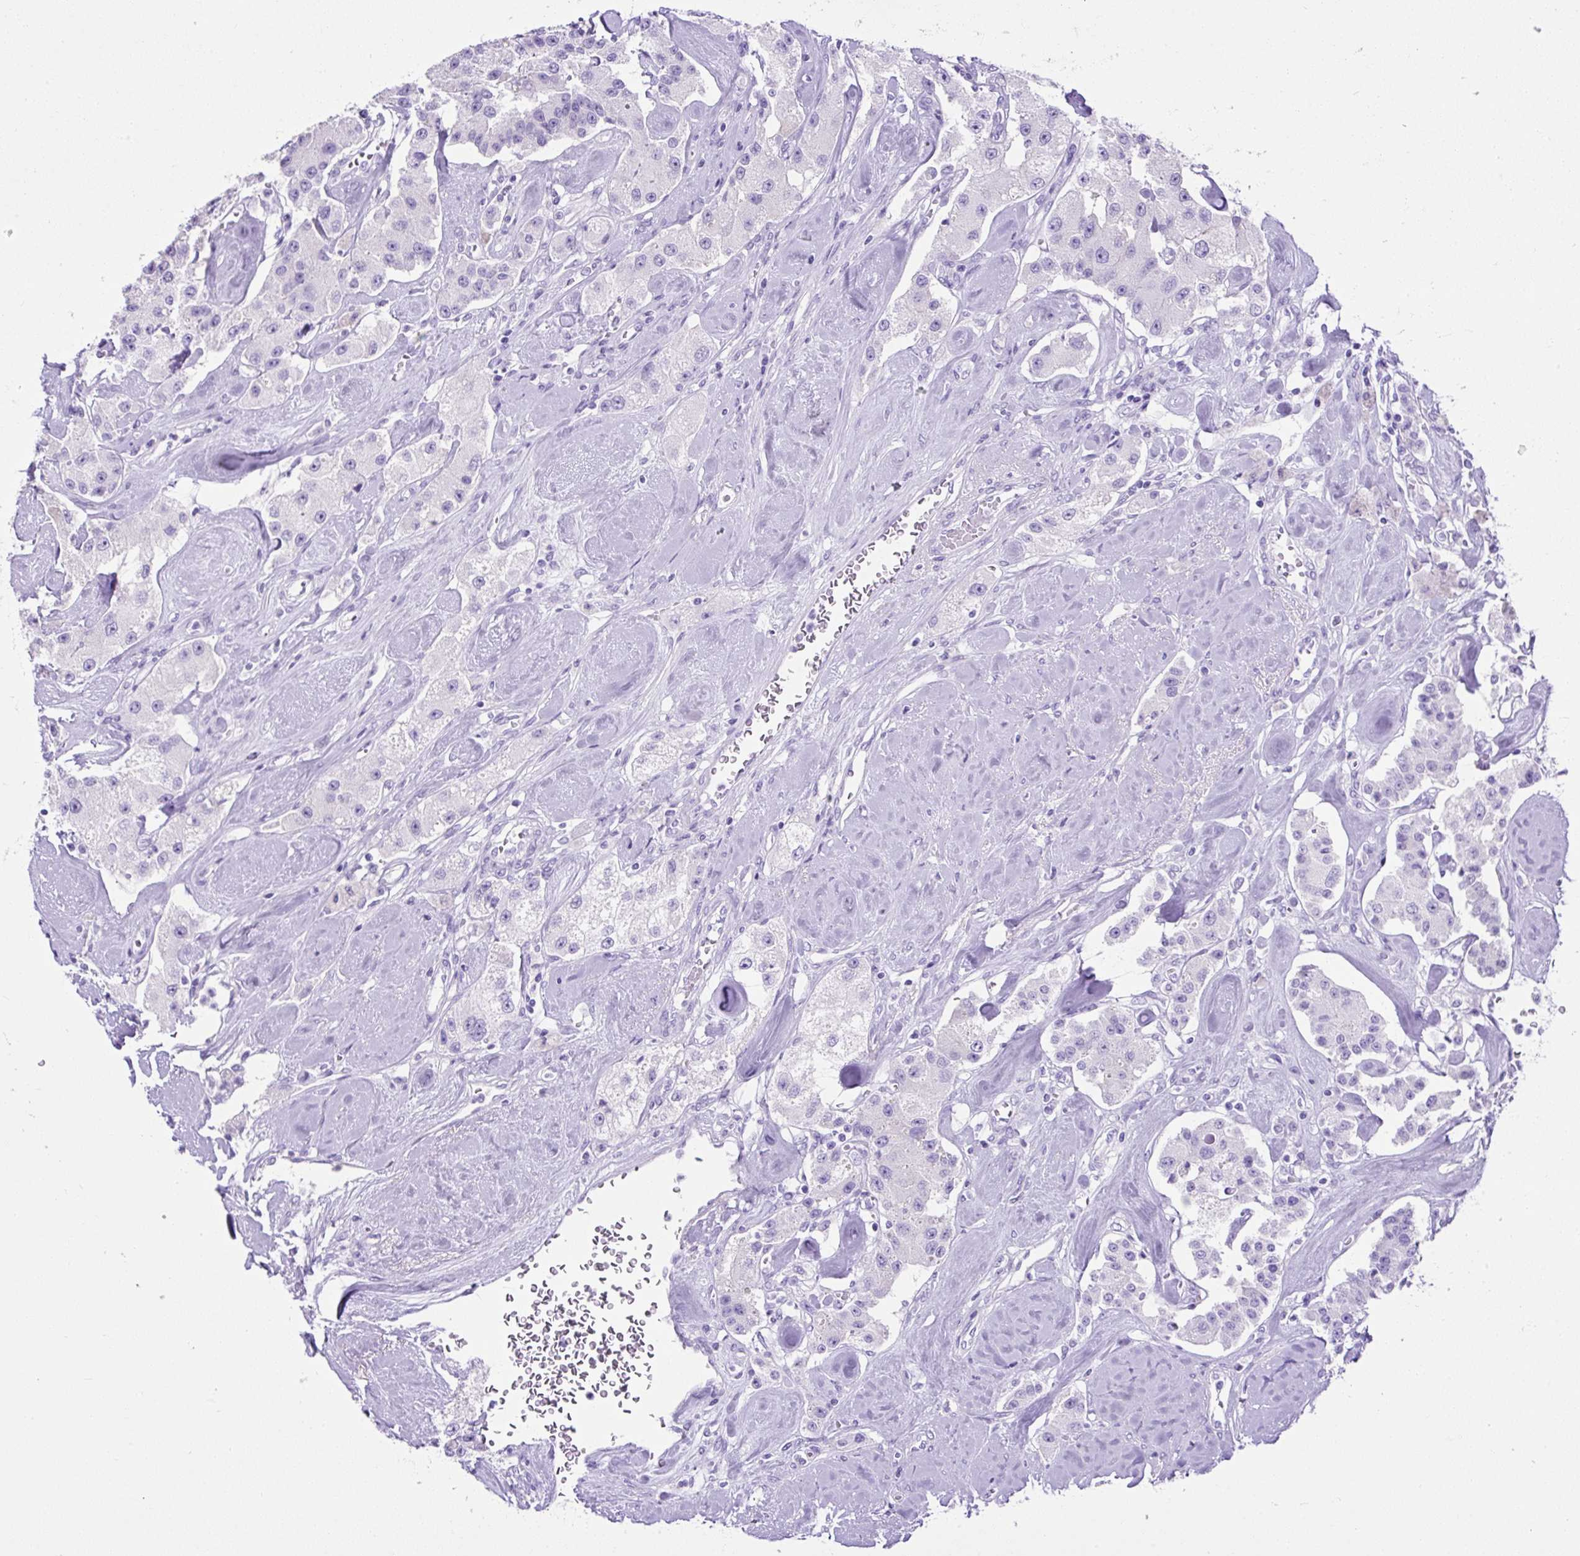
{"staining": {"intensity": "negative", "quantity": "none", "location": "none"}, "tissue": "carcinoid", "cell_type": "Tumor cells", "image_type": "cancer", "snomed": [{"axis": "morphology", "description": "Carcinoid, malignant, NOS"}, {"axis": "topography", "description": "Pancreas"}], "caption": "IHC image of neoplastic tissue: carcinoid (malignant) stained with DAB (3,3'-diaminobenzidine) shows no significant protein expression in tumor cells.", "gene": "KRT12", "patient": {"sex": "male", "age": 41}}